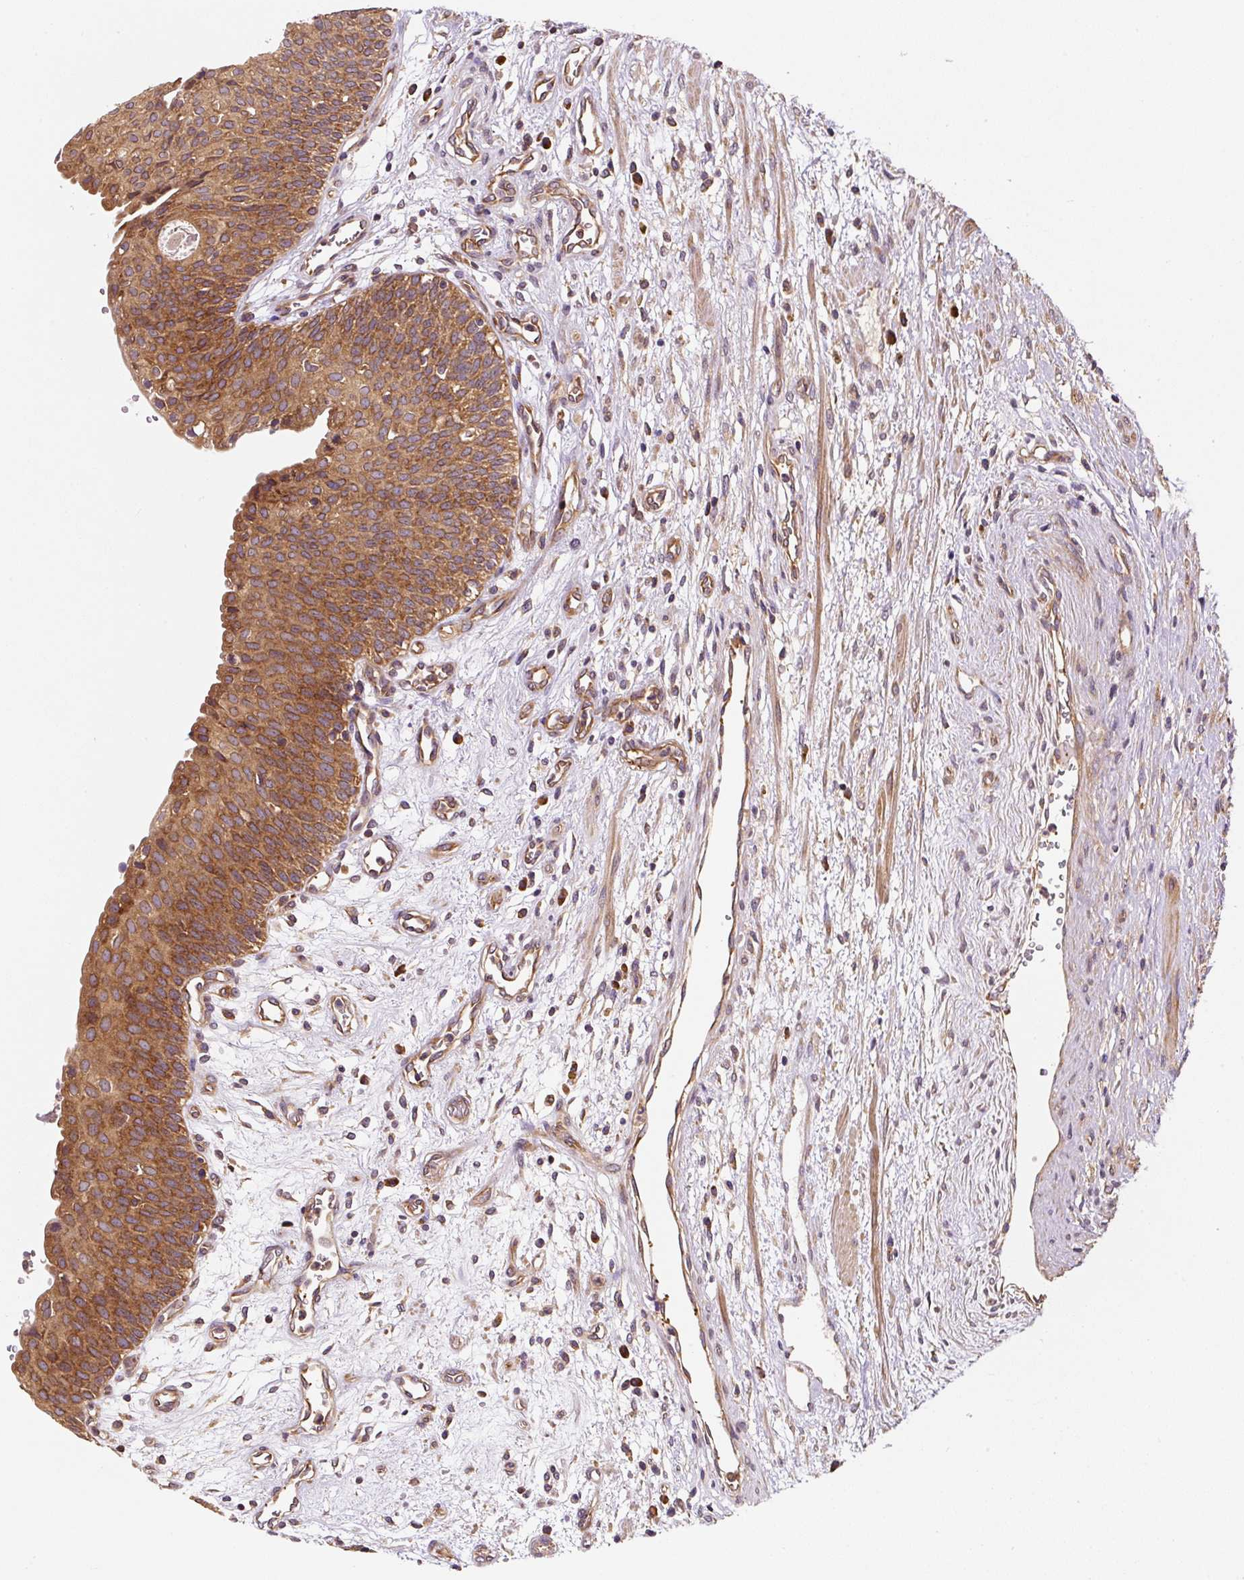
{"staining": {"intensity": "strong", "quantity": ">75%", "location": "cytoplasmic/membranous"}, "tissue": "urinary bladder", "cell_type": "Urothelial cells", "image_type": "normal", "snomed": [{"axis": "morphology", "description": "Normal tissue, NOS"}, {"axis": "topography", "description": "Urinary bladder"}], "caption": "DAB (3,3'-diaminobenzidine) immunohistochemical staining of benign human urinary bladder exhibits strong cytoplasmic/membranous protein staining in about >75% of urothelial cells. (Brightfield microscopy of DAB IHC at high magnification).", "gene": "EIF2S2", "patient": {"sex": "male", "age": 55}}